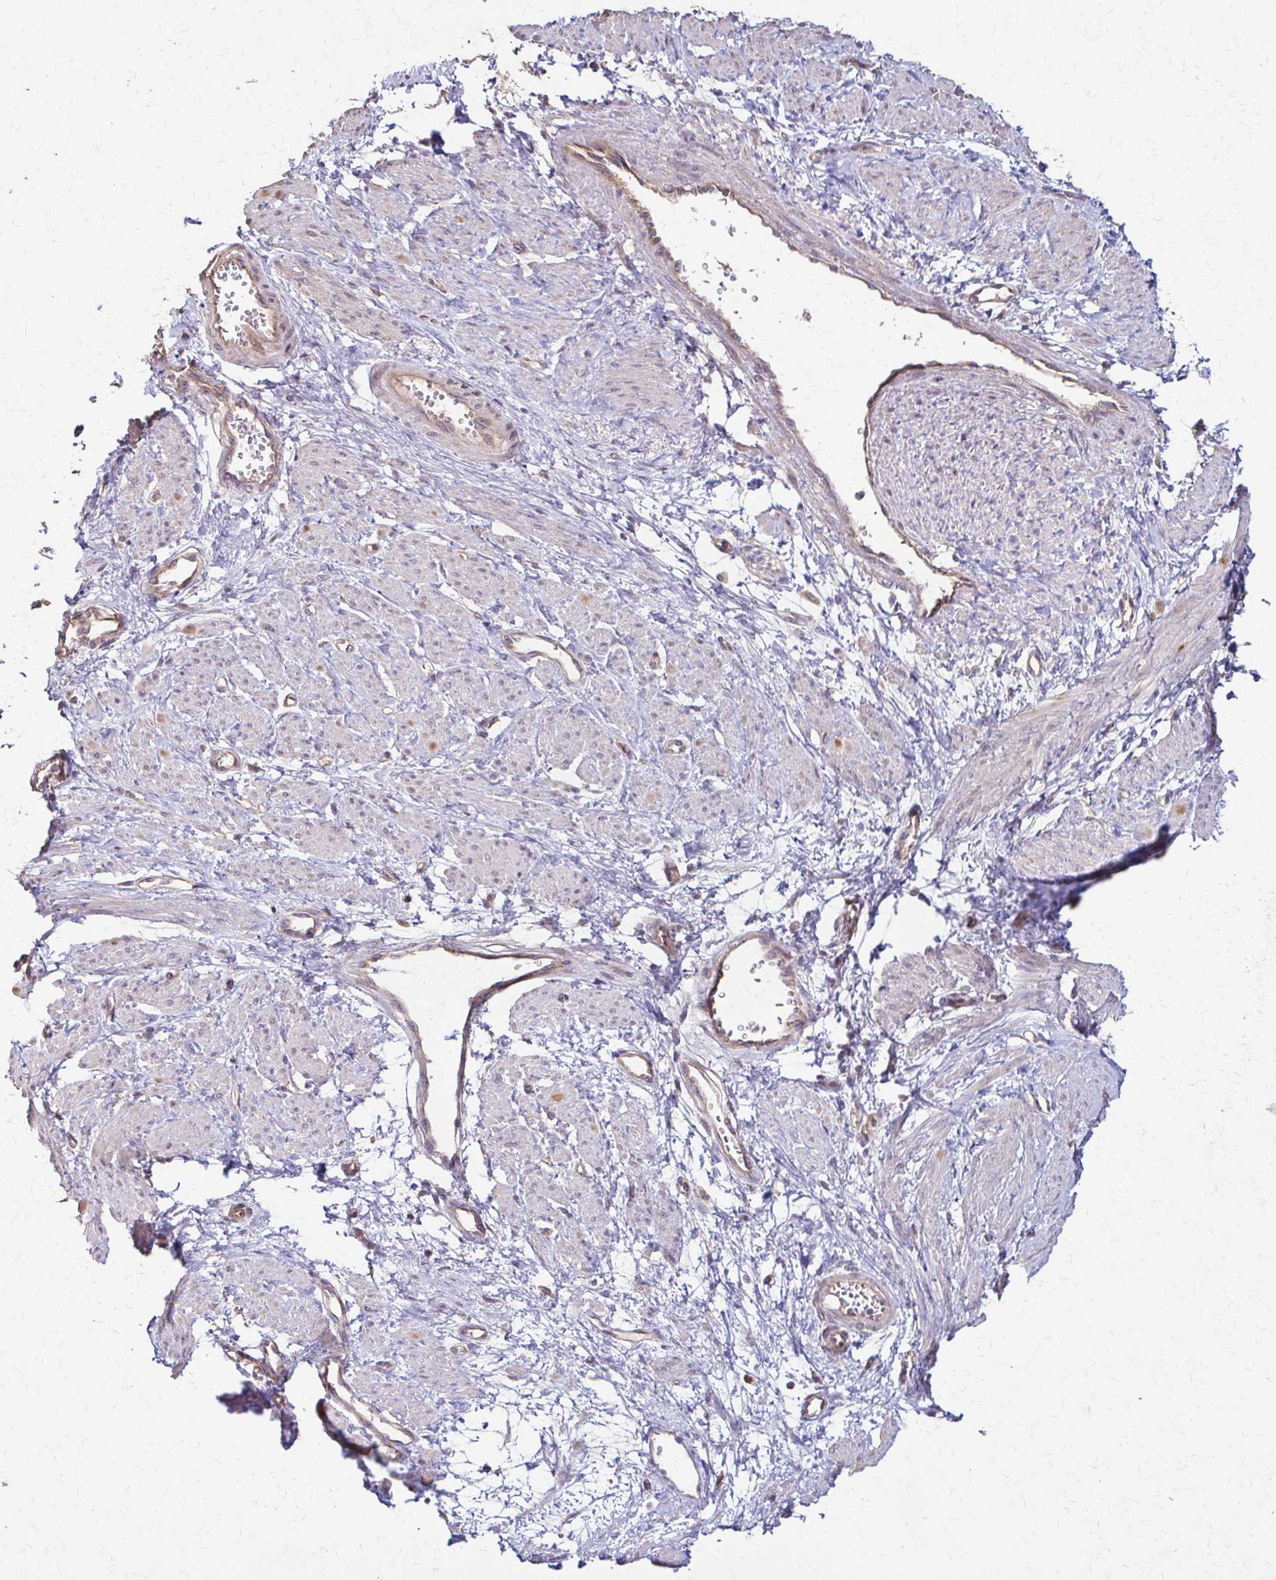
{"staining": {"intensity": "negative", "quantity": "none", "location": "none"}, "tissue": "smooth muscle", "cell_type": "Smooth muscle cells", "image_type": "normal", "snomed": [{"axis": "morphology", "description": "Normal tissue, NOS"}, {"axis": "topography", "description": "Smooth muscle"}, {"axis": "topography", "description": "Uterus"}], "caption": "High power microscopy image of an immunohistochemistry histopathology image of unremarkable smooth muscle, revealing no significant positivity in smooth muscle cells.", "gene": "IL18BP", "patient": {"sex": "female", "age": 39}}